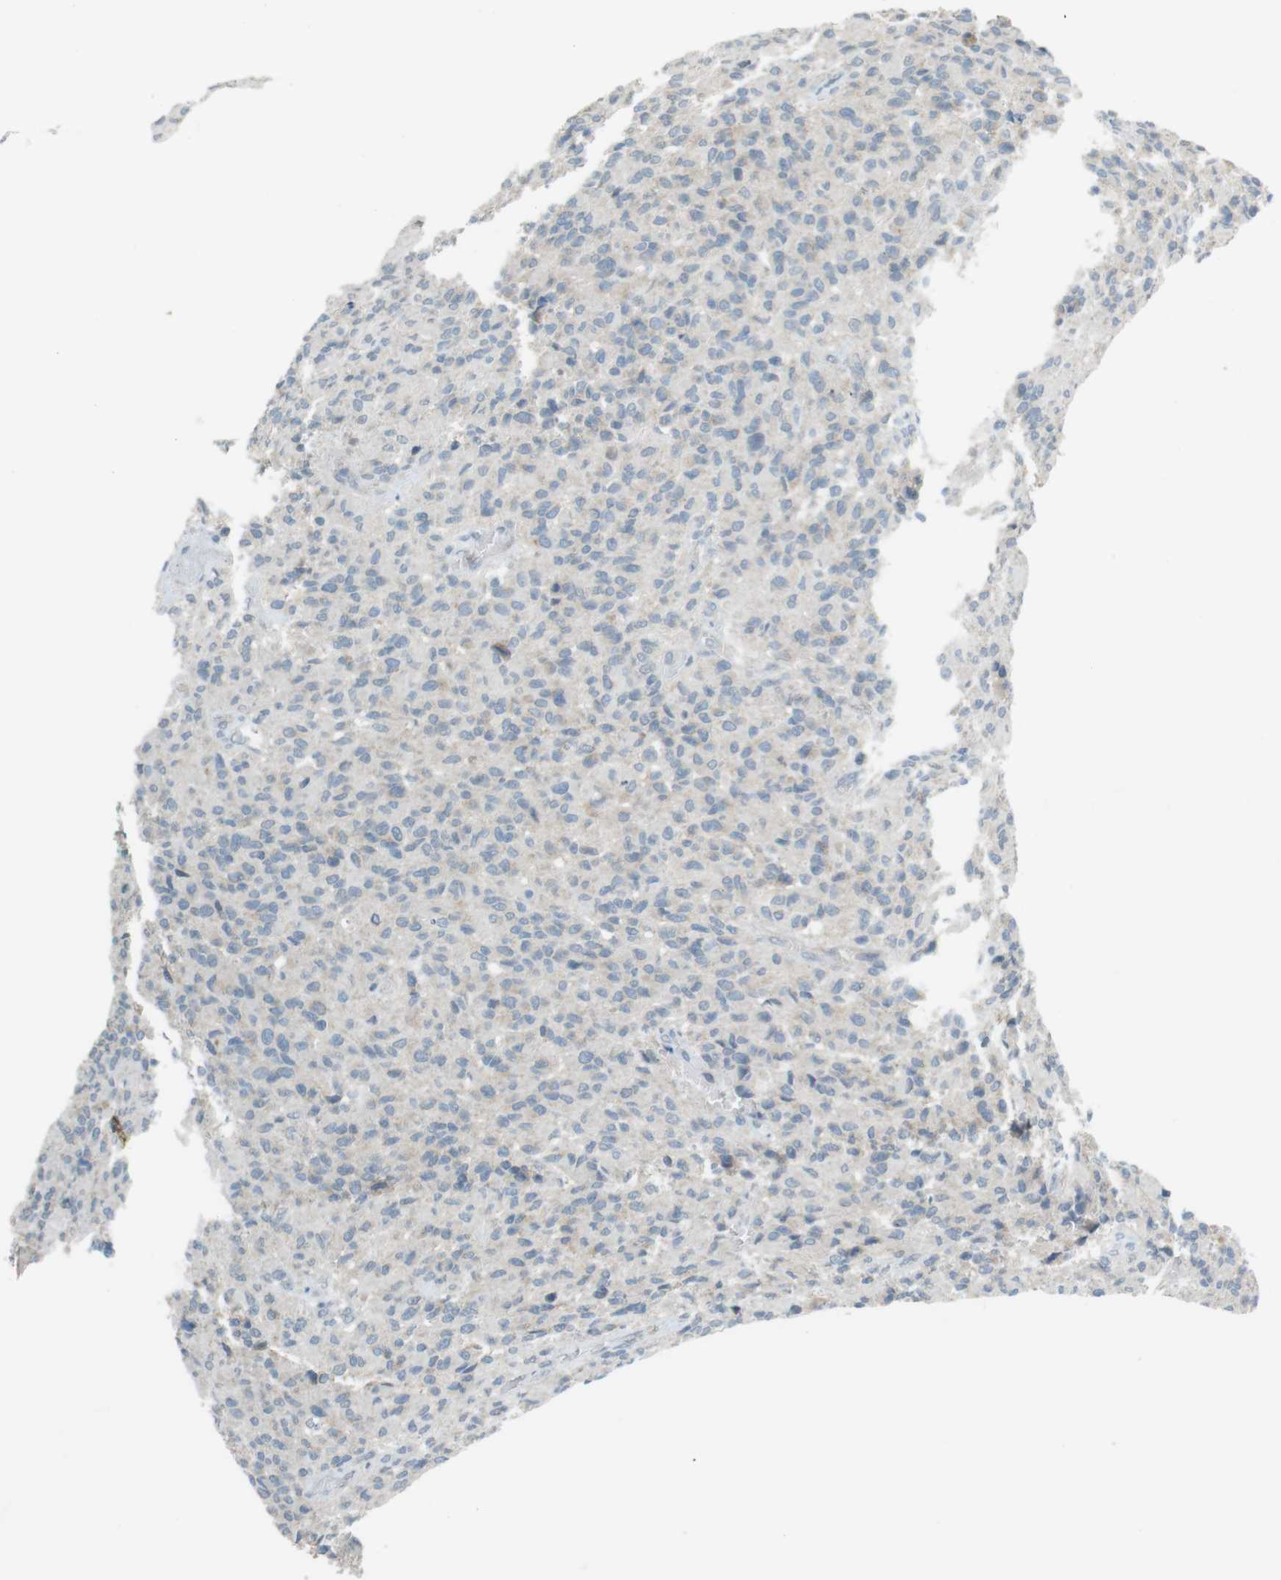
{"staining": {"intensity": "negative", "quantity": "none", "location": "none"}, "tissue": "glioma", "cell_type": "Tumor cells", "image_type": "cancer", "snomed": [{"axis": "morphology", "description": "Glioma, malignant, High grade"}, {"axis": "topography", "description": "Brain"}], "caption": "Tumor cells show no significant protein positivity in glioma. Brightfield microscopy of IHC stained with DAB (brown) and hematoxylin (blue), captured at high magnification.", "gene": "MUC5B", "patient": {"sex": "male", "age": 71}}